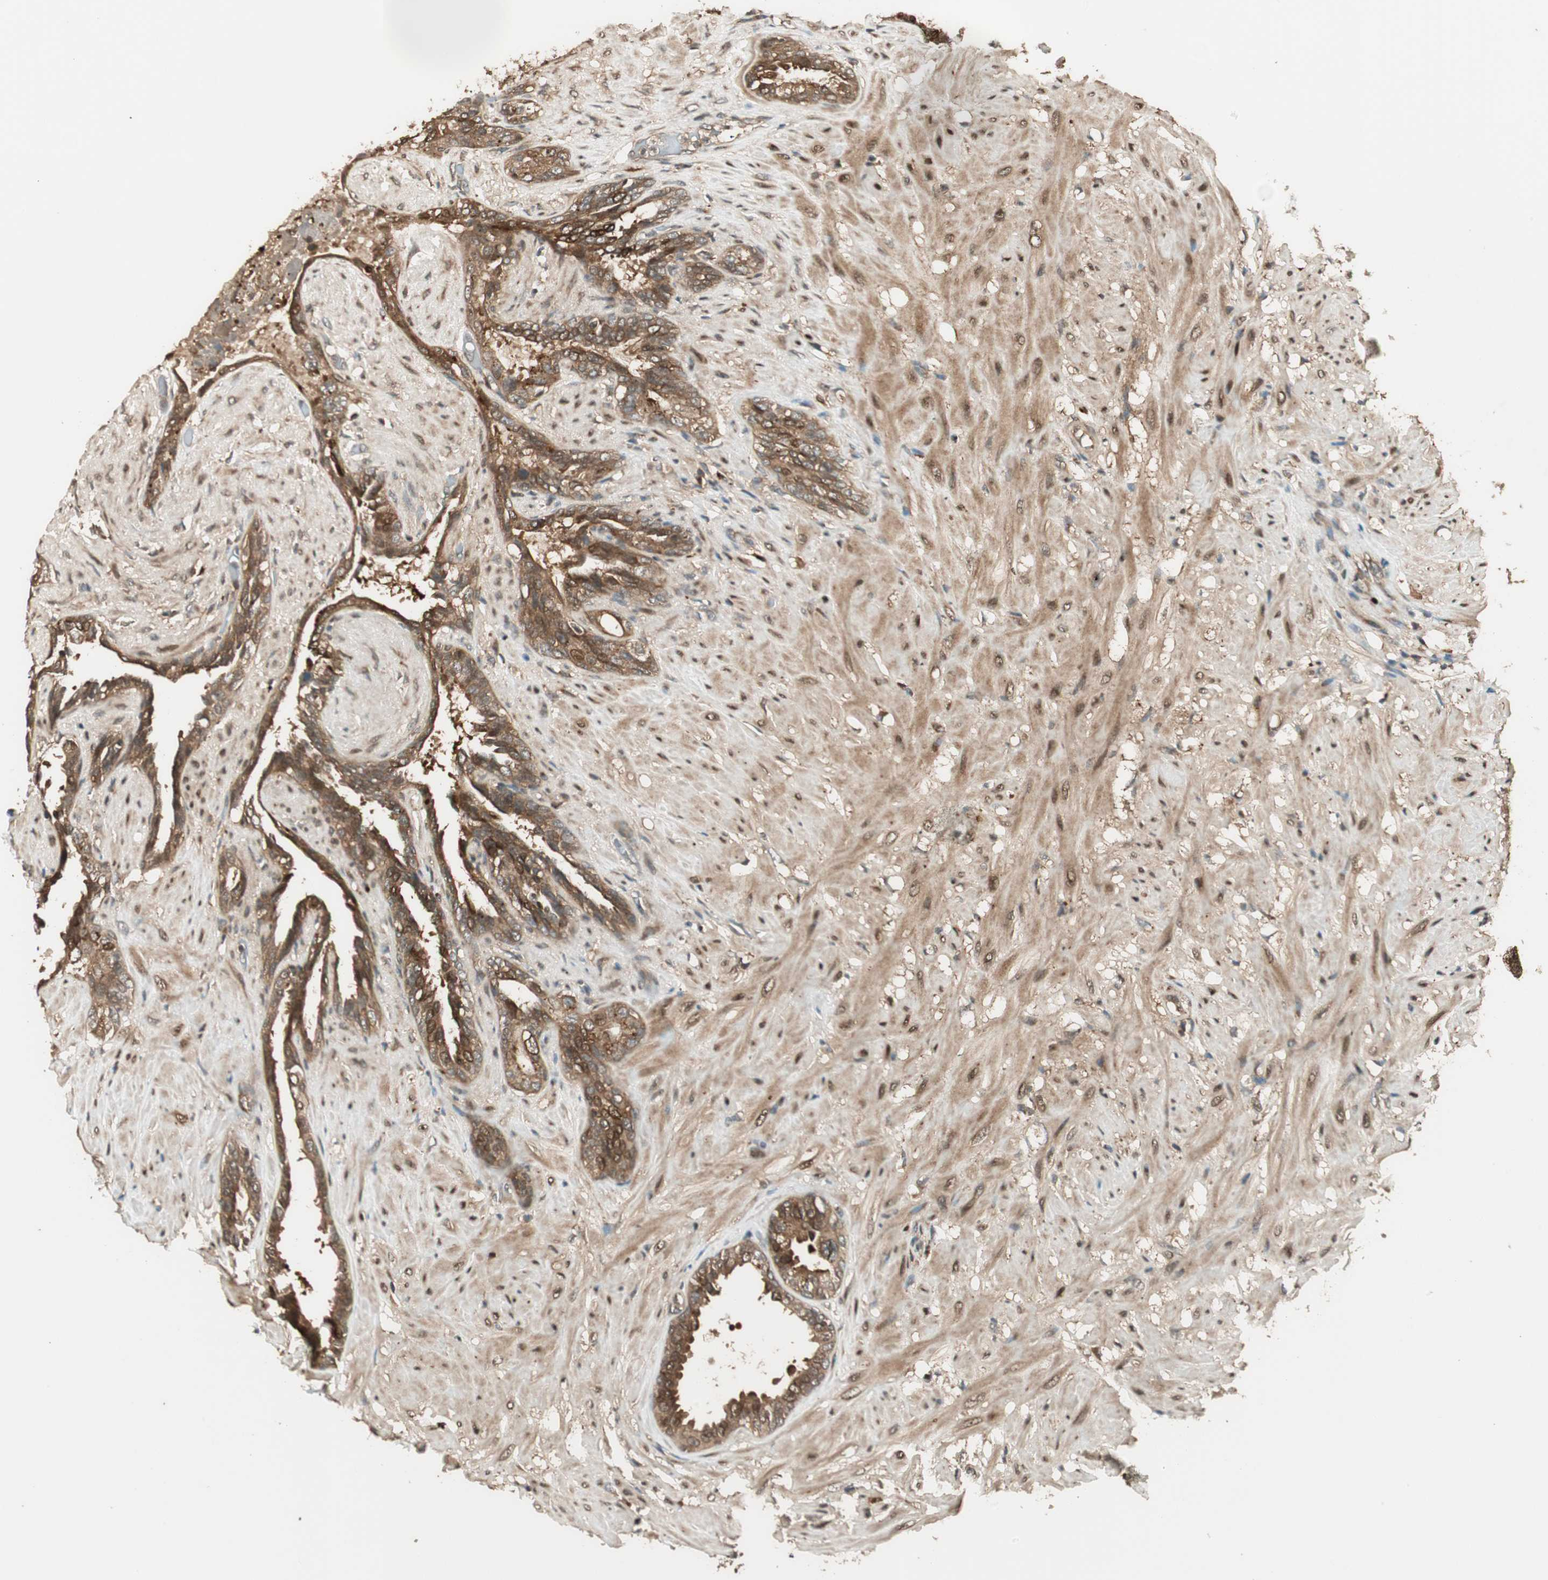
{"staining": {"intensity": "strong", "quantity": ">75%", "location": "cytoplasmic/membranous"}, "tissue": "seminal vesicle", "cell_type": "Glandular cells", "image_type": "normal", "snomed": [{"axis": "morphology", "description": "Normal tissue, NOS"}, {"axis": "topography", "description": "Seminal veicle"}], "caption": "A high amount of strong cytoplasmic/membranous expression is seen in approximately >75% of glandular cells in normal seminal vesicle.", "gene": "CNOT4", "patient": {"sex": "male", "age": 61}}